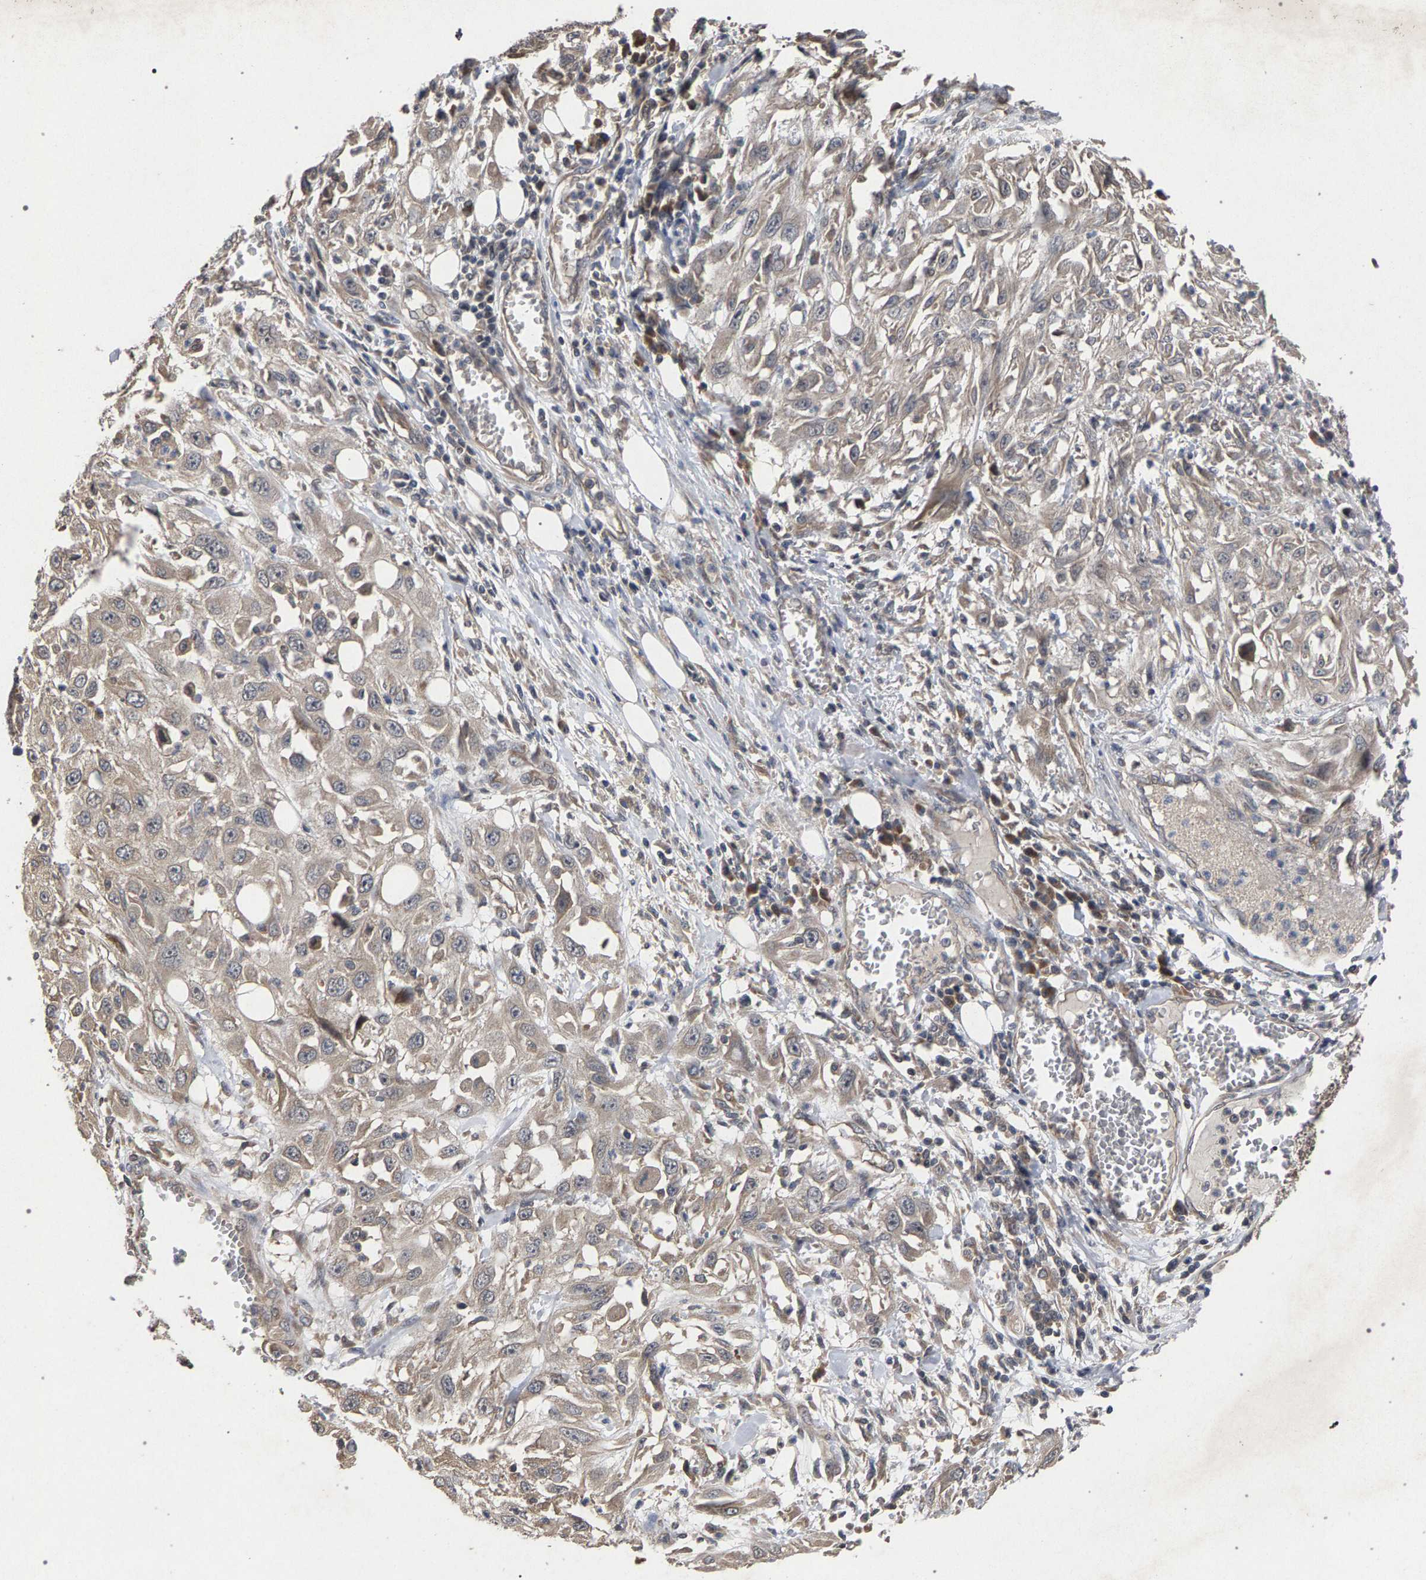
{"staining": {"intensity": "weak", "quantity": "<25%", "location": "cytoplasmic/membranous"}, "tissue": "skin cancer", "cell_type": "Tumor cells", "image_type": "cancer", "snomed": [{"axis": "morphology", "description": "Squamous cell carcinoma, NOS"}, {"axis": "topography", "description": "Skin"}], "caption": "Human skin cancer stained for a protein using immunohistochemistry (IHC) displays no expression in tumor cells.", "gene": "SLC4A4", "patient": {"sex": "male", "age": 75}}